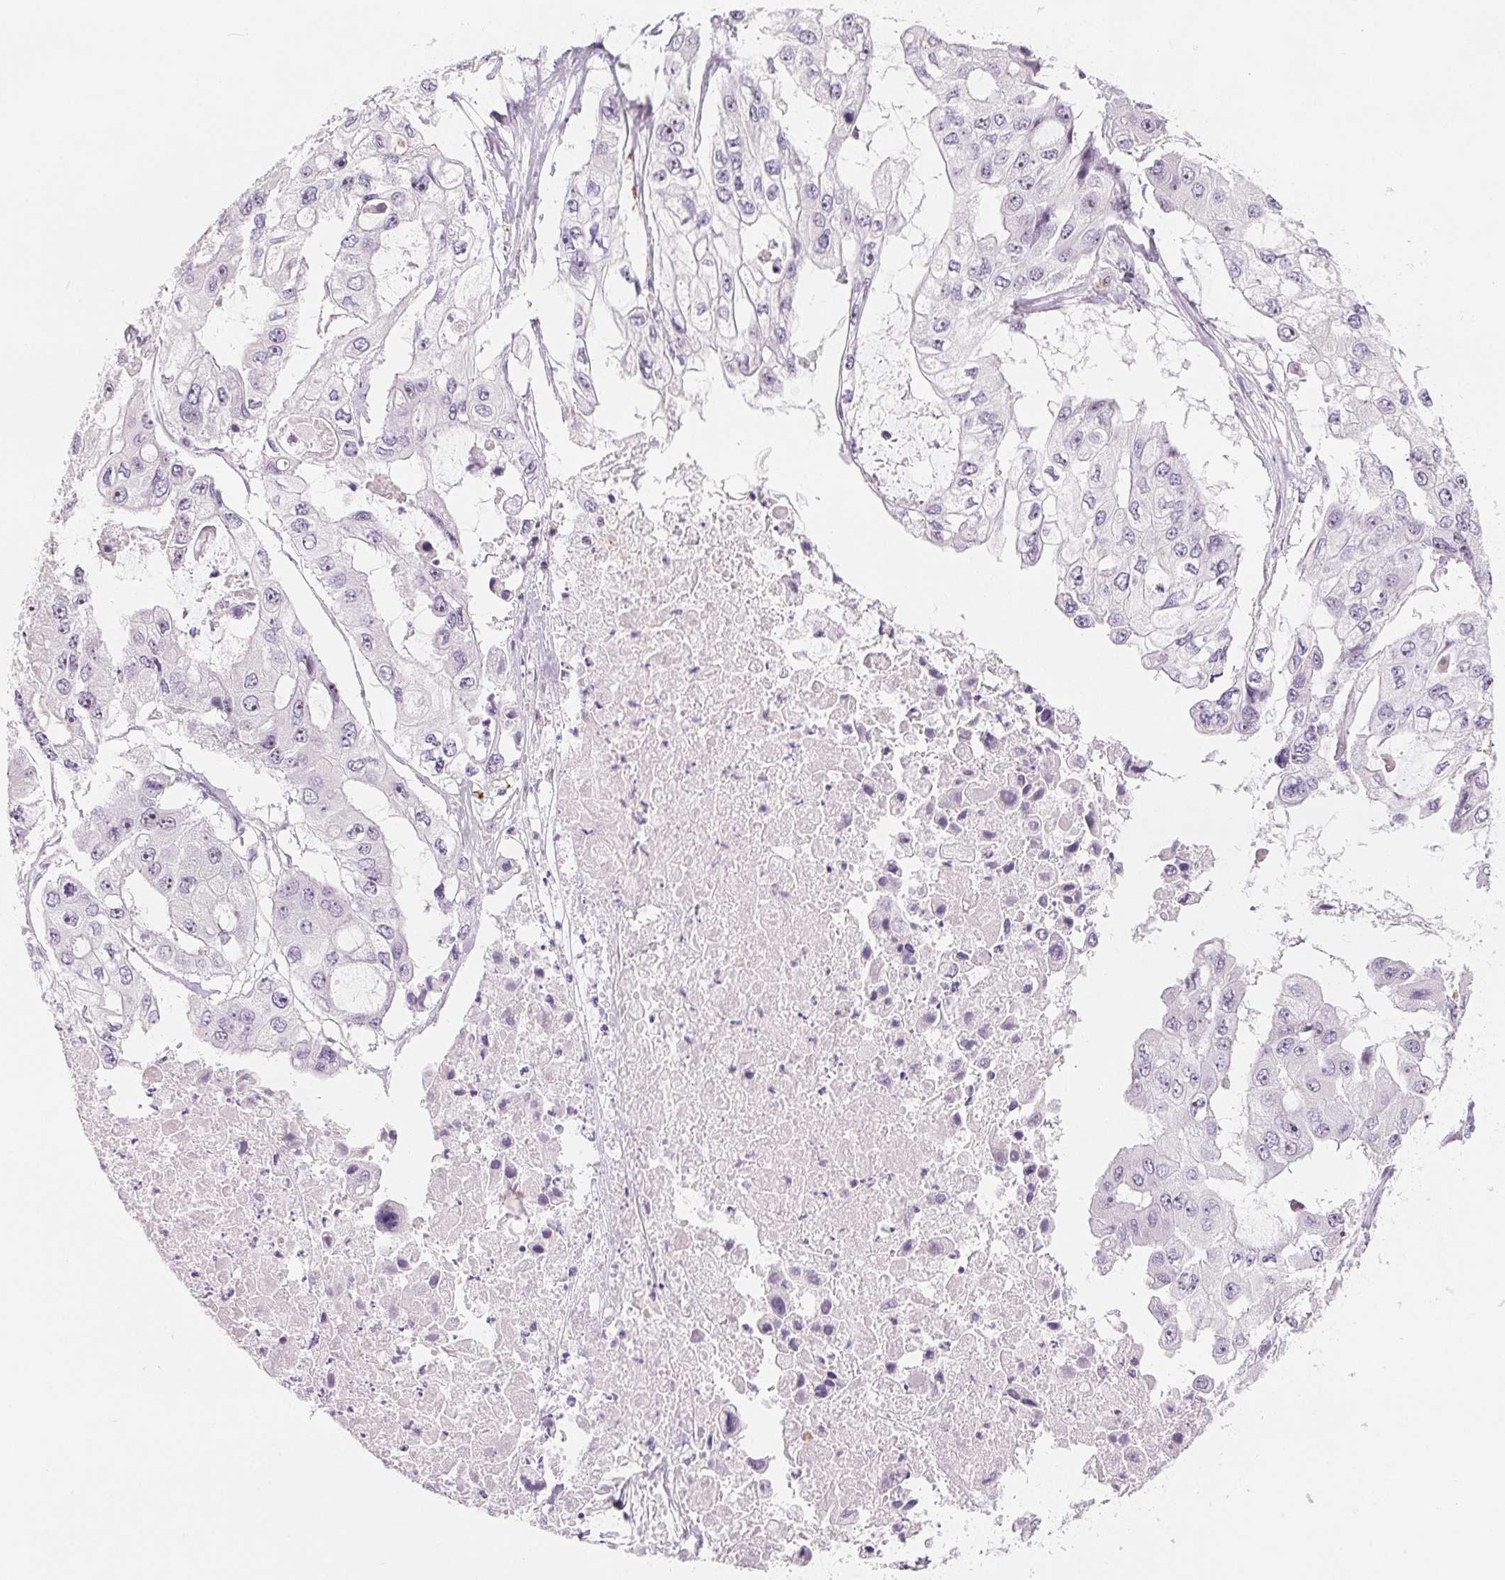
{"staining": {"intensity": "negative", "quantity": "none", "location": "none"}, "tissue": "ovarian cancer", "cell_type": "Tumor cells", "image_type": "cancer", "snomed": [{"axis": "morphology", "description": "Cystadenocarcinoma, serous, NOS"}, {"axis": "topography", "description": "Ovary"}], "caption": "Tumor cells are negative for brown protein staining in ovarian cancer (serous cystadenocarcinoma).", "gene": "CD69", "patient": {"sex": "female", "age": 56}}